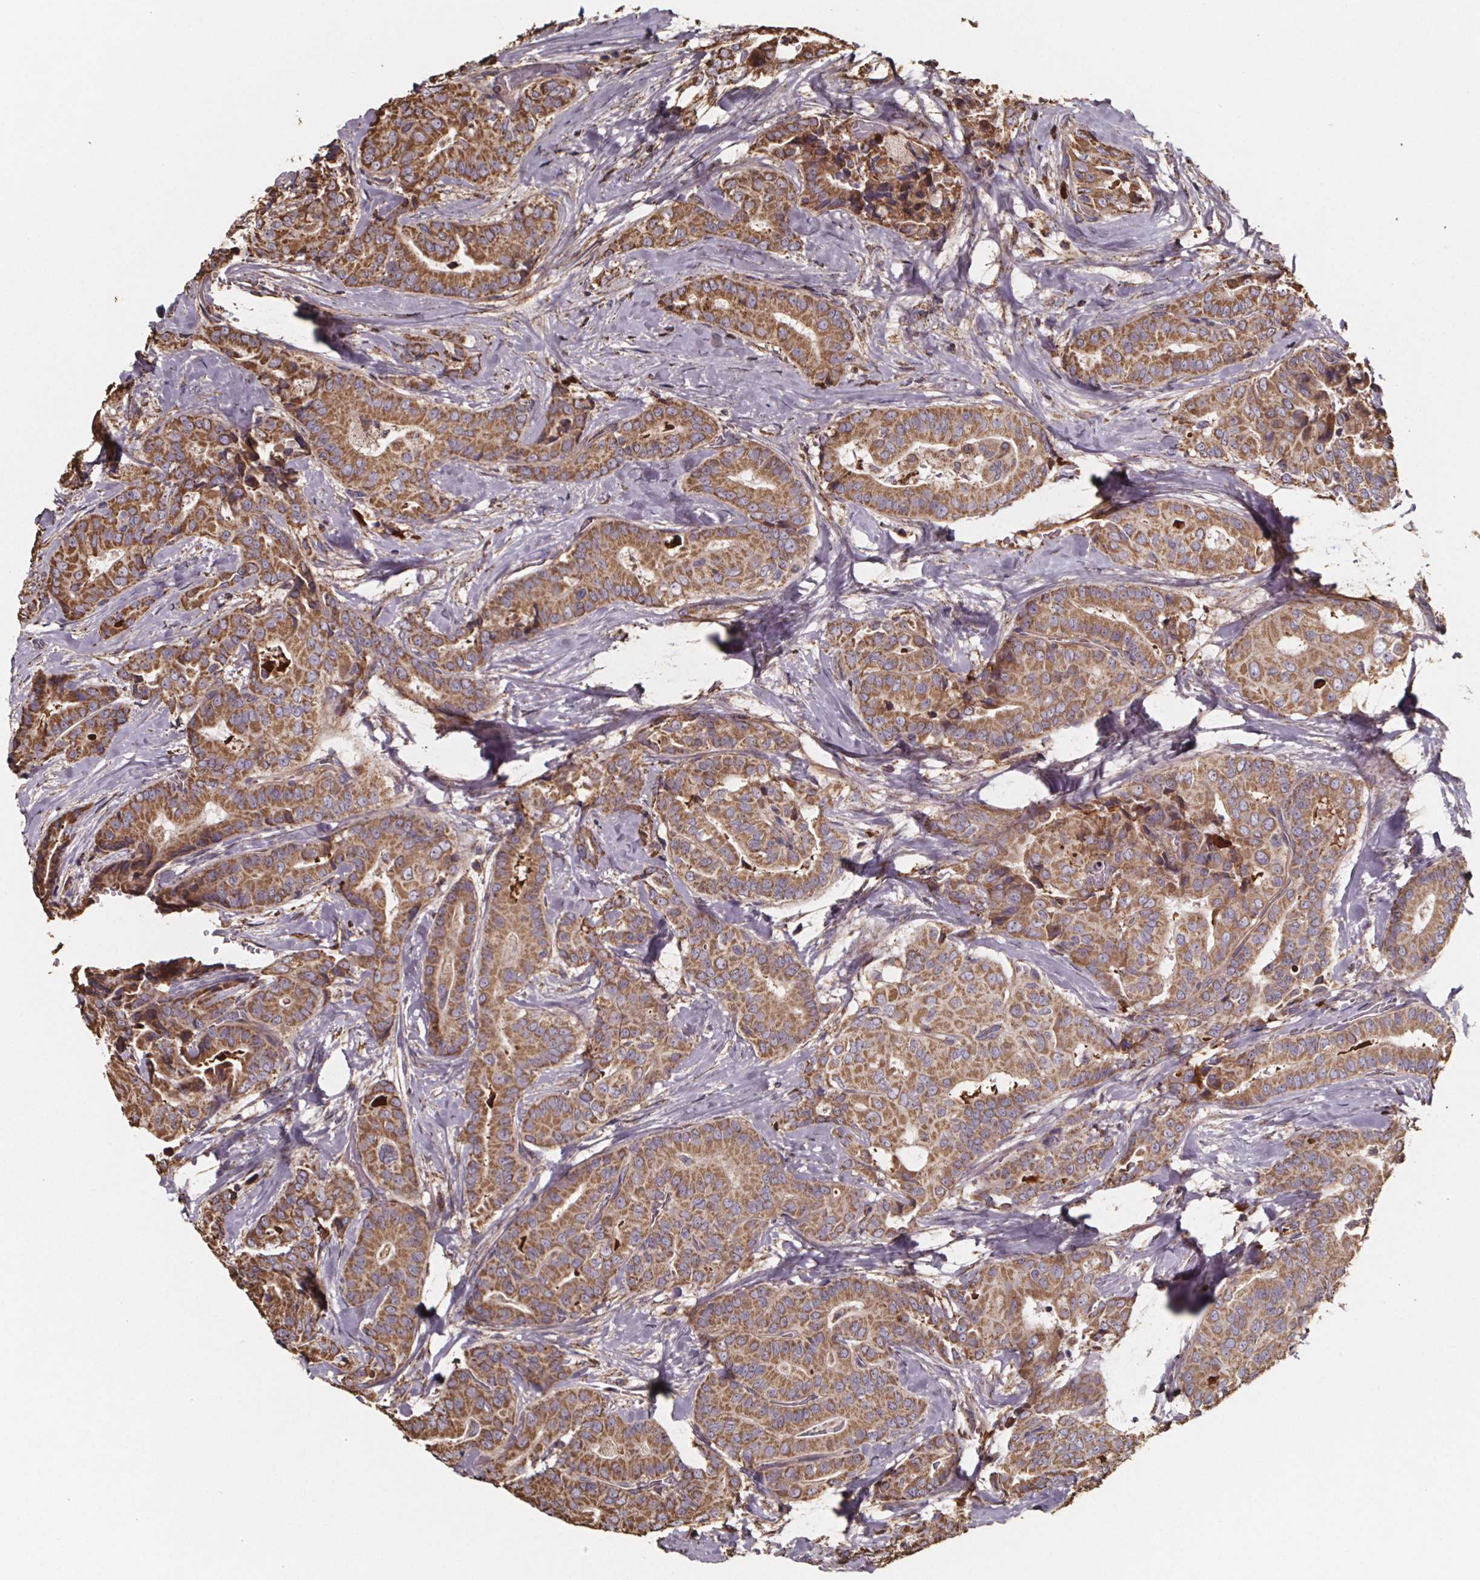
{"staining": {"intensity": "moderate", "quantity": ">75%", "location": "cytoplasmic/membranous"}, "tissue": "thyroid cancer", "cell_type": "Tumor cells", "image_type": "cancer", "snomed": [{"axis": "morphology", "description": "Papillary adenocarcinoma, NOS"}, {"axis": "topography", "description": "Thyroid gland"}], "caption": "Protein positivity by immunohistochemistry demonstrates moderate cytoplasmic/membranous expression in approximately >75% of tumor cells in thyroid cancer. Immunohistochemistry (ihc) stains the protein in brown and the nuclei are stained blue.", "gene": "SLC35D2", "patient": {"sex": "male", "age": 61}}